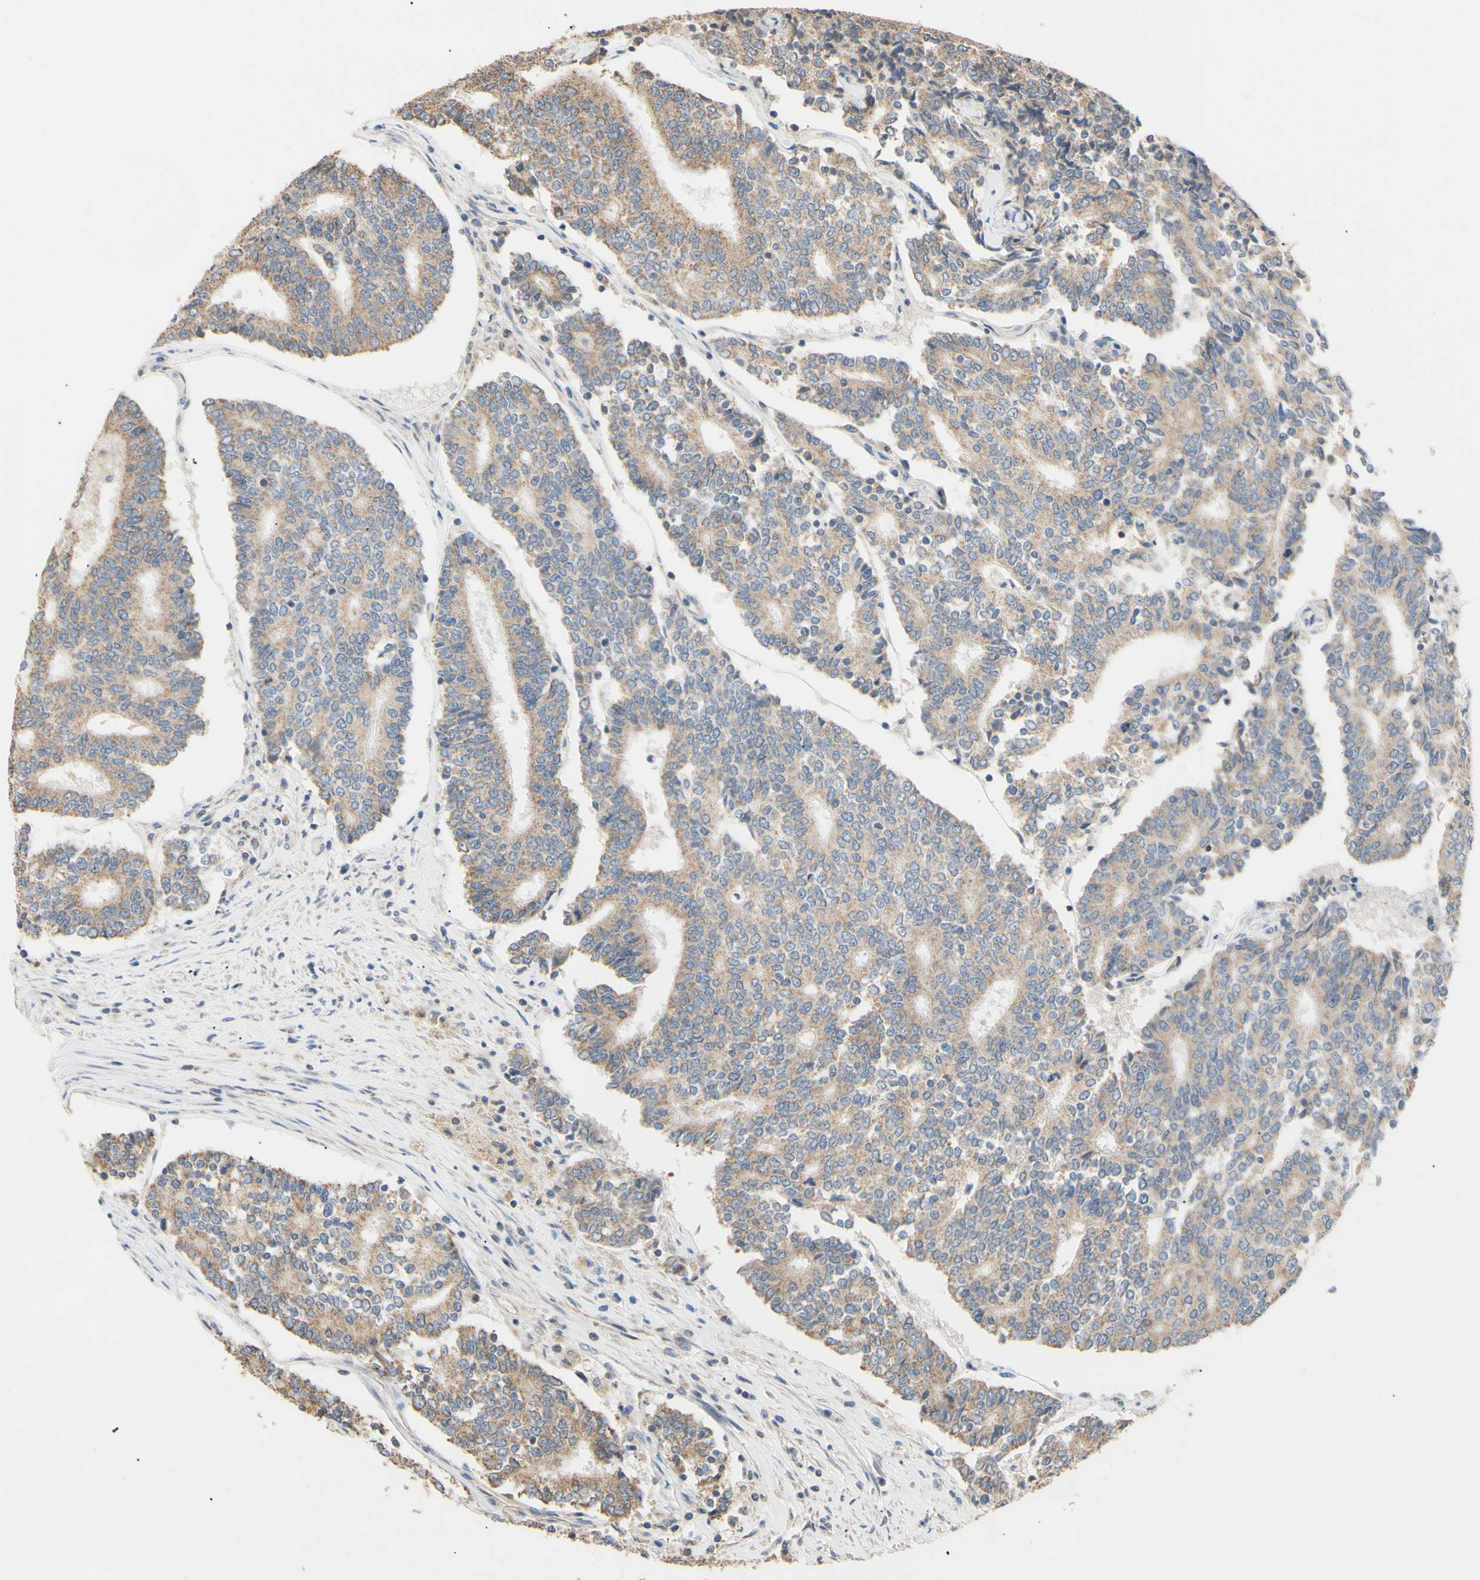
{"staining": {"intensity": "moderate", "quantity": "25%-75%", "location": "cytoplasmic/membranous"}, "tissue": "prostate cancer", "cell_type": "Tumor cells", "image_type": "cancer", "snomed": [{"axis": "morphology", "description": "Normal tissue, NOS"}, {"axis": "morphology", "description": "Adenocarcinoma, High grade"}, {"axis": "topography", "description": "Prostate"}, {"axis": "topography", "description": "Seminal veicle"}], "caption": "Immunohistochemistry (IHC) image of neoplastic tissue: human adenocarcinoma (high-grade) (prostate) stained using immunohistochemistry (IHC) exhibits medium levels of moderate protein expression localized specifically in the cytoplasmic/membranous of tumor cells, appearing as a cytoplasmic/membranous brown color.", "gene": "PTGIS", "patient": {"sex": "male", "age": 55}}